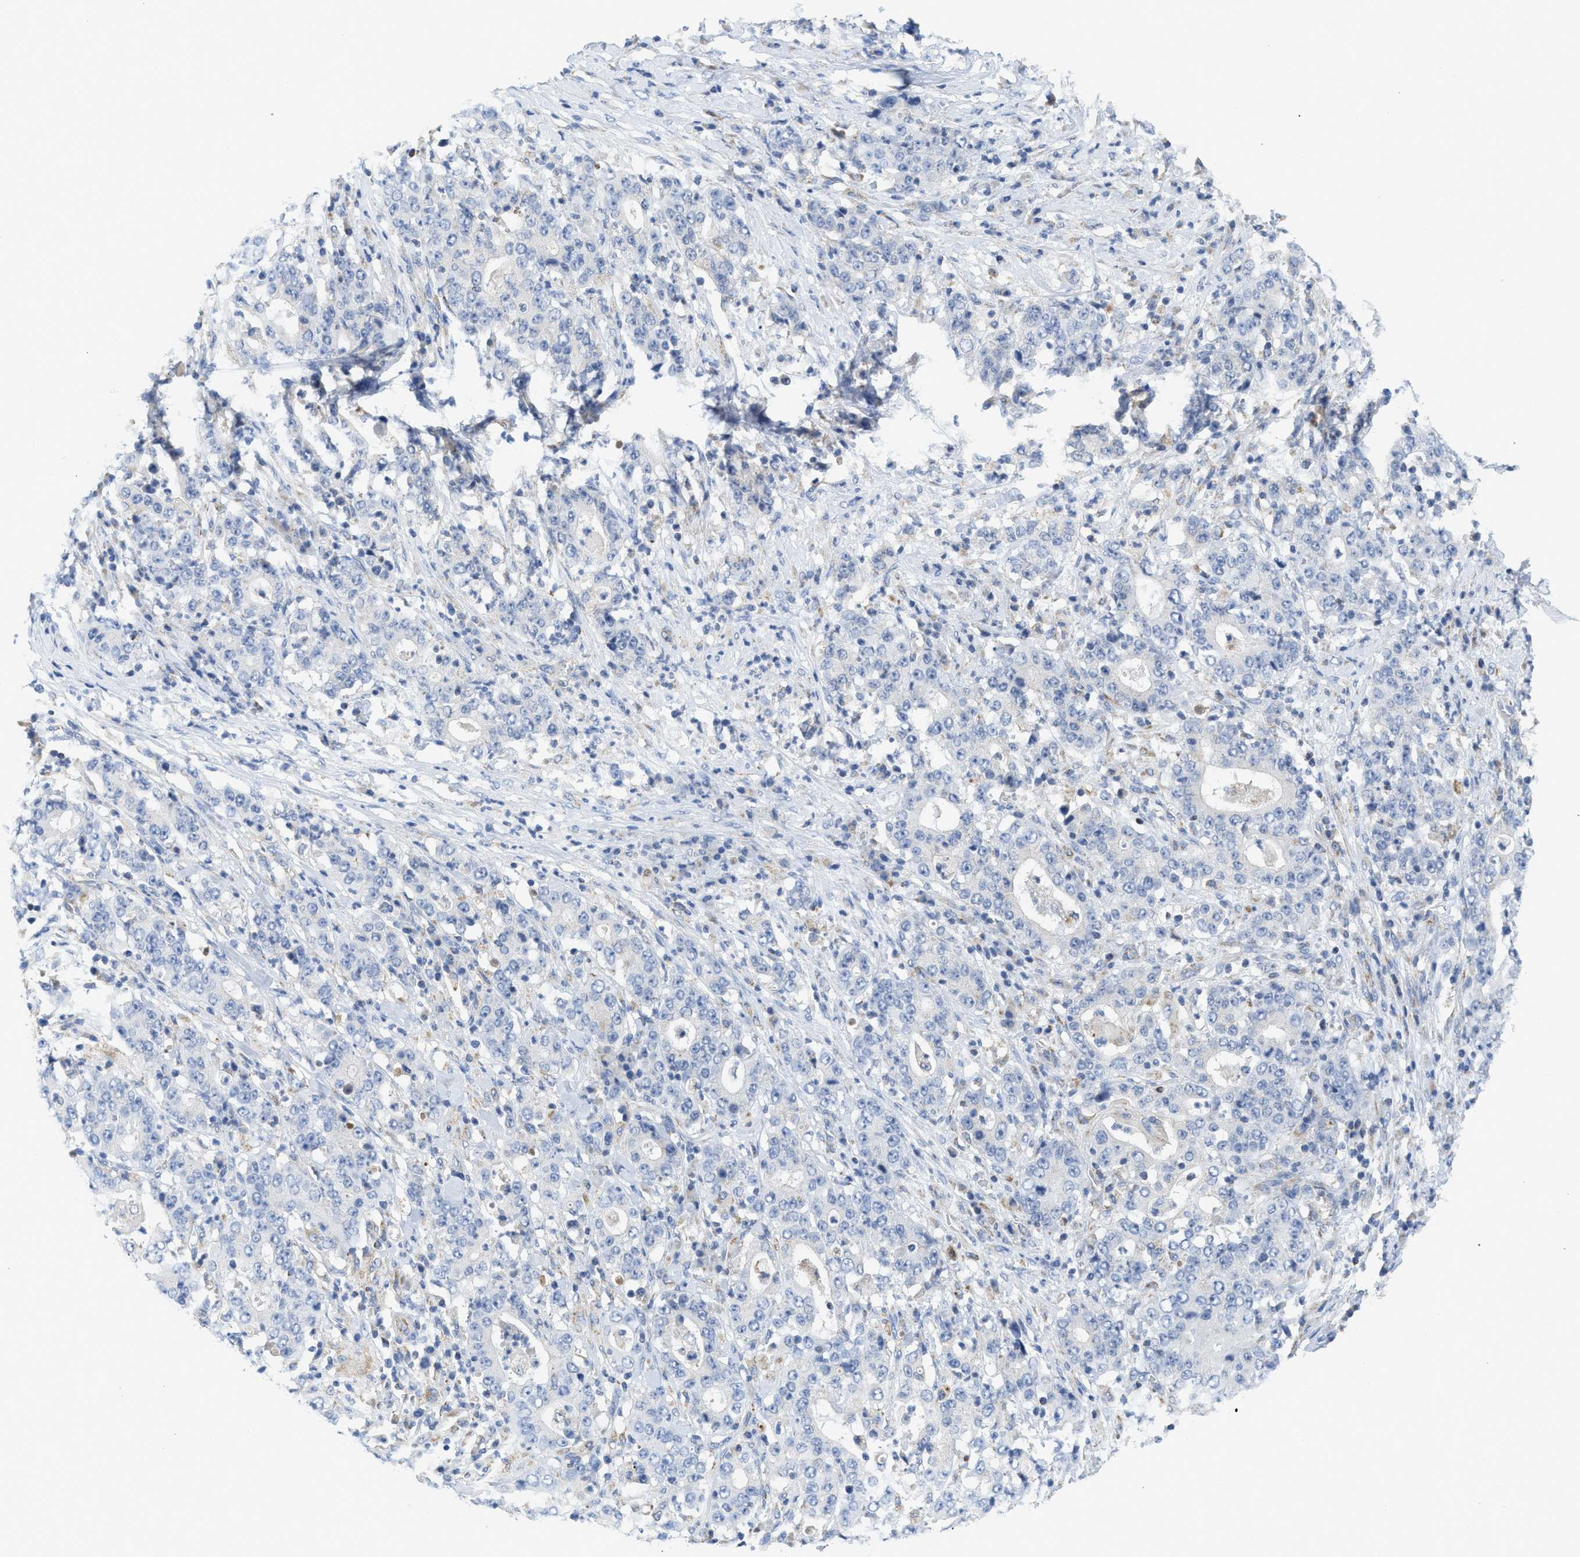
{"staining": {"intensity": "negative", "quantity": "none", "location": "none"}, "tissue": "stomach cancer", "cell_type": "Tumor cells", "image_type": "cancer", "snomed": [{"axis": "morphology", "description": "Normal tissue, NOS"}, {"axis": "morphology", "description": "Adenocarcinoma, NOS"}, {"axis": "topography", "description": "Stomach, upper"}, {"axis": "topography", "description": "Stomach"}], "caption": "Histopathology image shows no significant protein positivity in tumor cells of adenocarcinoma (stomach).", "gene": "GATD3", "patient": {"sex": "male", "age": 59}}